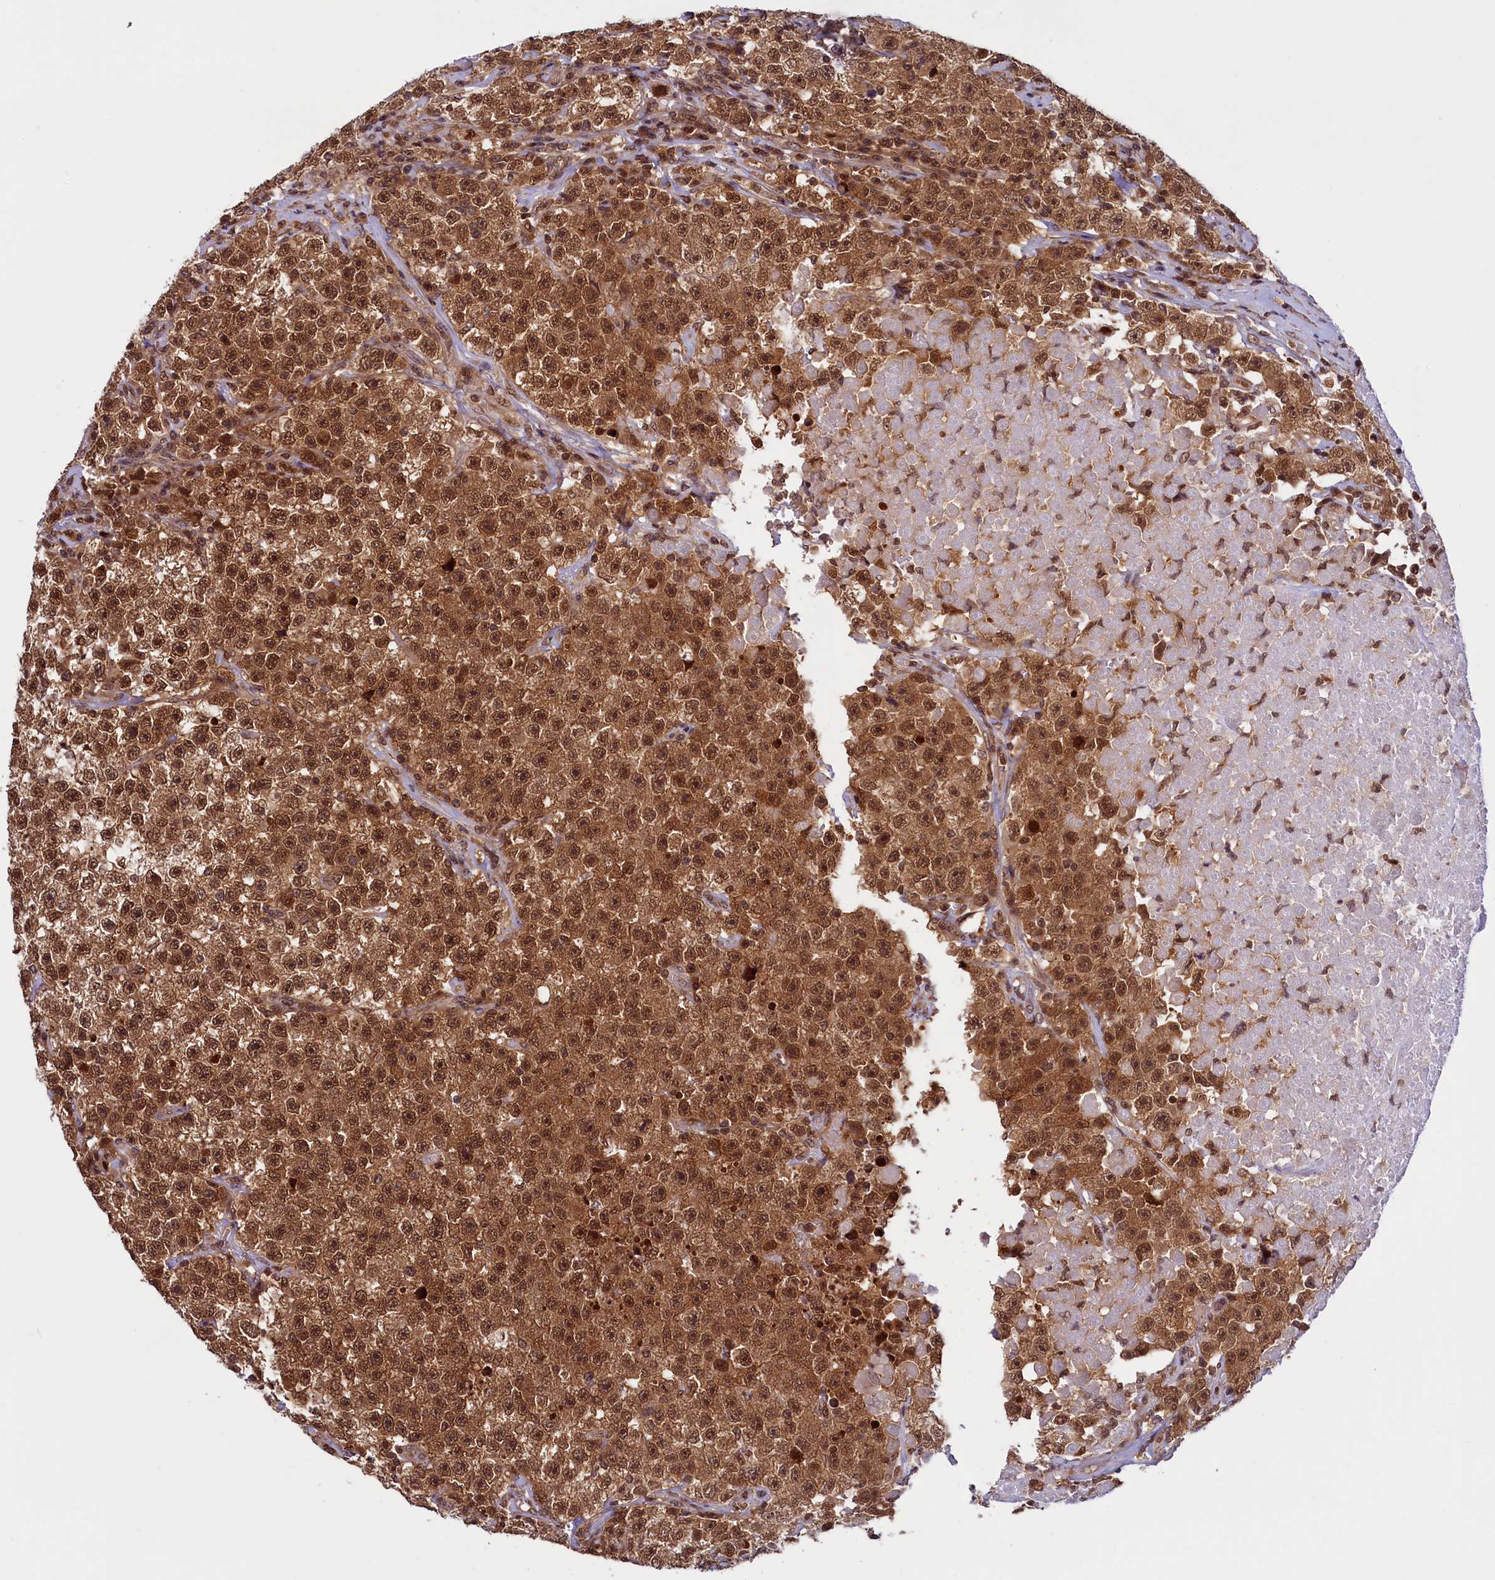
{"staining": {"intensity": "strong", "quantity": ">75%", "location": "cytoplasmic/membranous,nuclear"}, "tissue": "testis cancer", "cell_type": "Tumor cells", "image_type": "cancer", "snomed": [{"axis": "morphology", "description": "Seminoma, NOS"}, {"axis": "topography", "description": "Testis"}], "caption": "Immunohistochemical staining of human testis cancer demonstrates high levels of strong cytoplasmic/membranous and nuclear protein staining in approximately >75% of tumor cells.", "gene": "SLC7A6OS", "patient": {"sex": "male", "age": 22}}